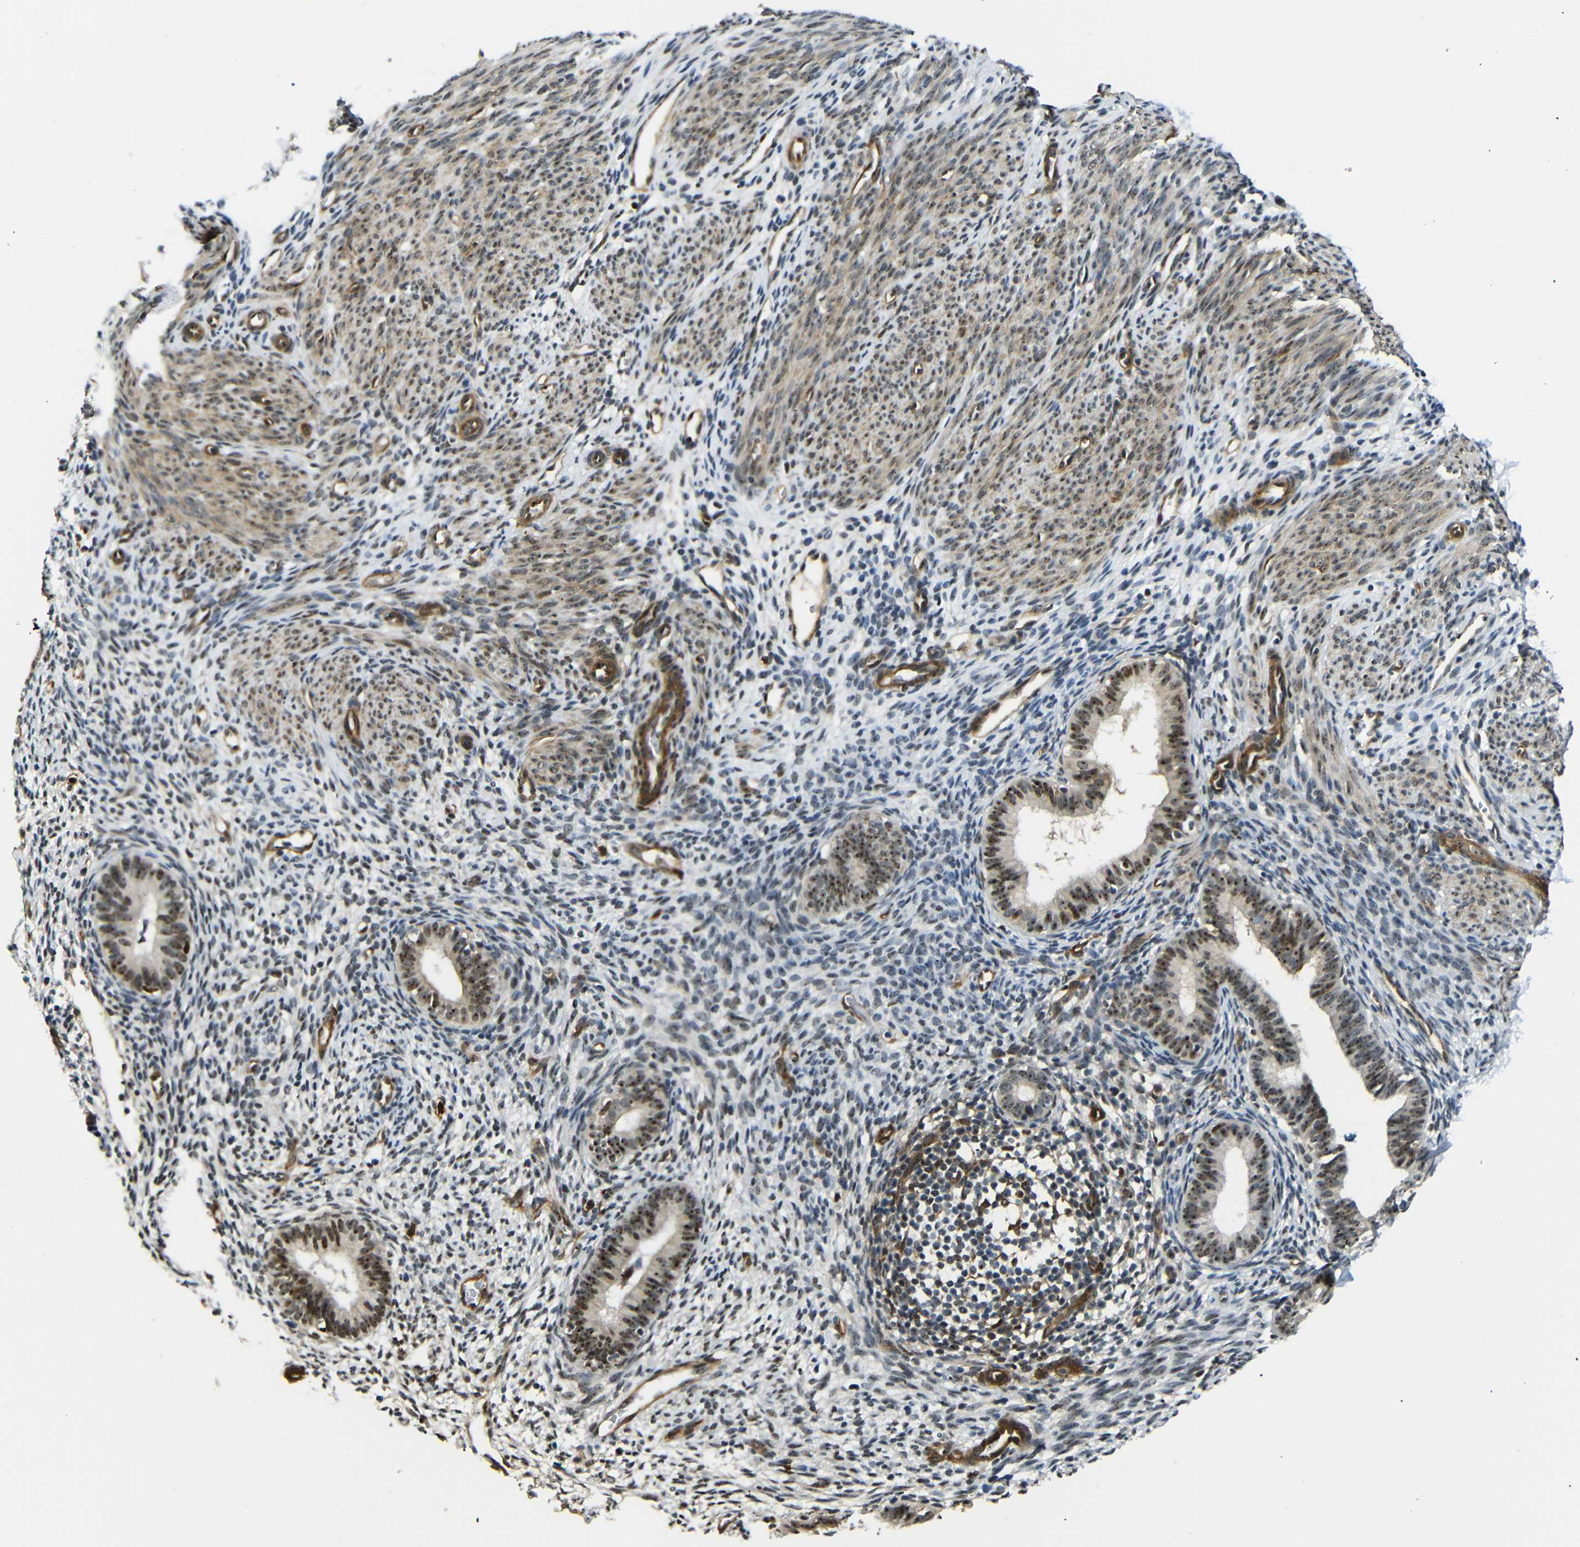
{"staining": {"intensity": "moderate", "quantity": "<25%", "location": "nuclear"}, "tissue": "endometrium", "cell_type": "Cells in endometrial stroma", "image_type": "normal", "snomed": [{"axis": "morphology", "description": "Normal tissue, NOS"}, {"axis": "morphology", "description": "Adenocarcinoma, NOS"}, {"axis": "topography", "description": "Endometrium"}, {"axis": "topography", "description": "Ovary"}], "caption": "DAB immunohistochemical staining of unremarkable endometrium displays moderate nuclear protein positivity in about <25% of cells in endometrial stroma. The staining was performed using DAB to visualize the protein expression in brown, while the nuclei were stained in blue with hematoxylin (Magnification: 20x).", "gene": "PARN", "patient": {"sex": "female", "age": 68}}